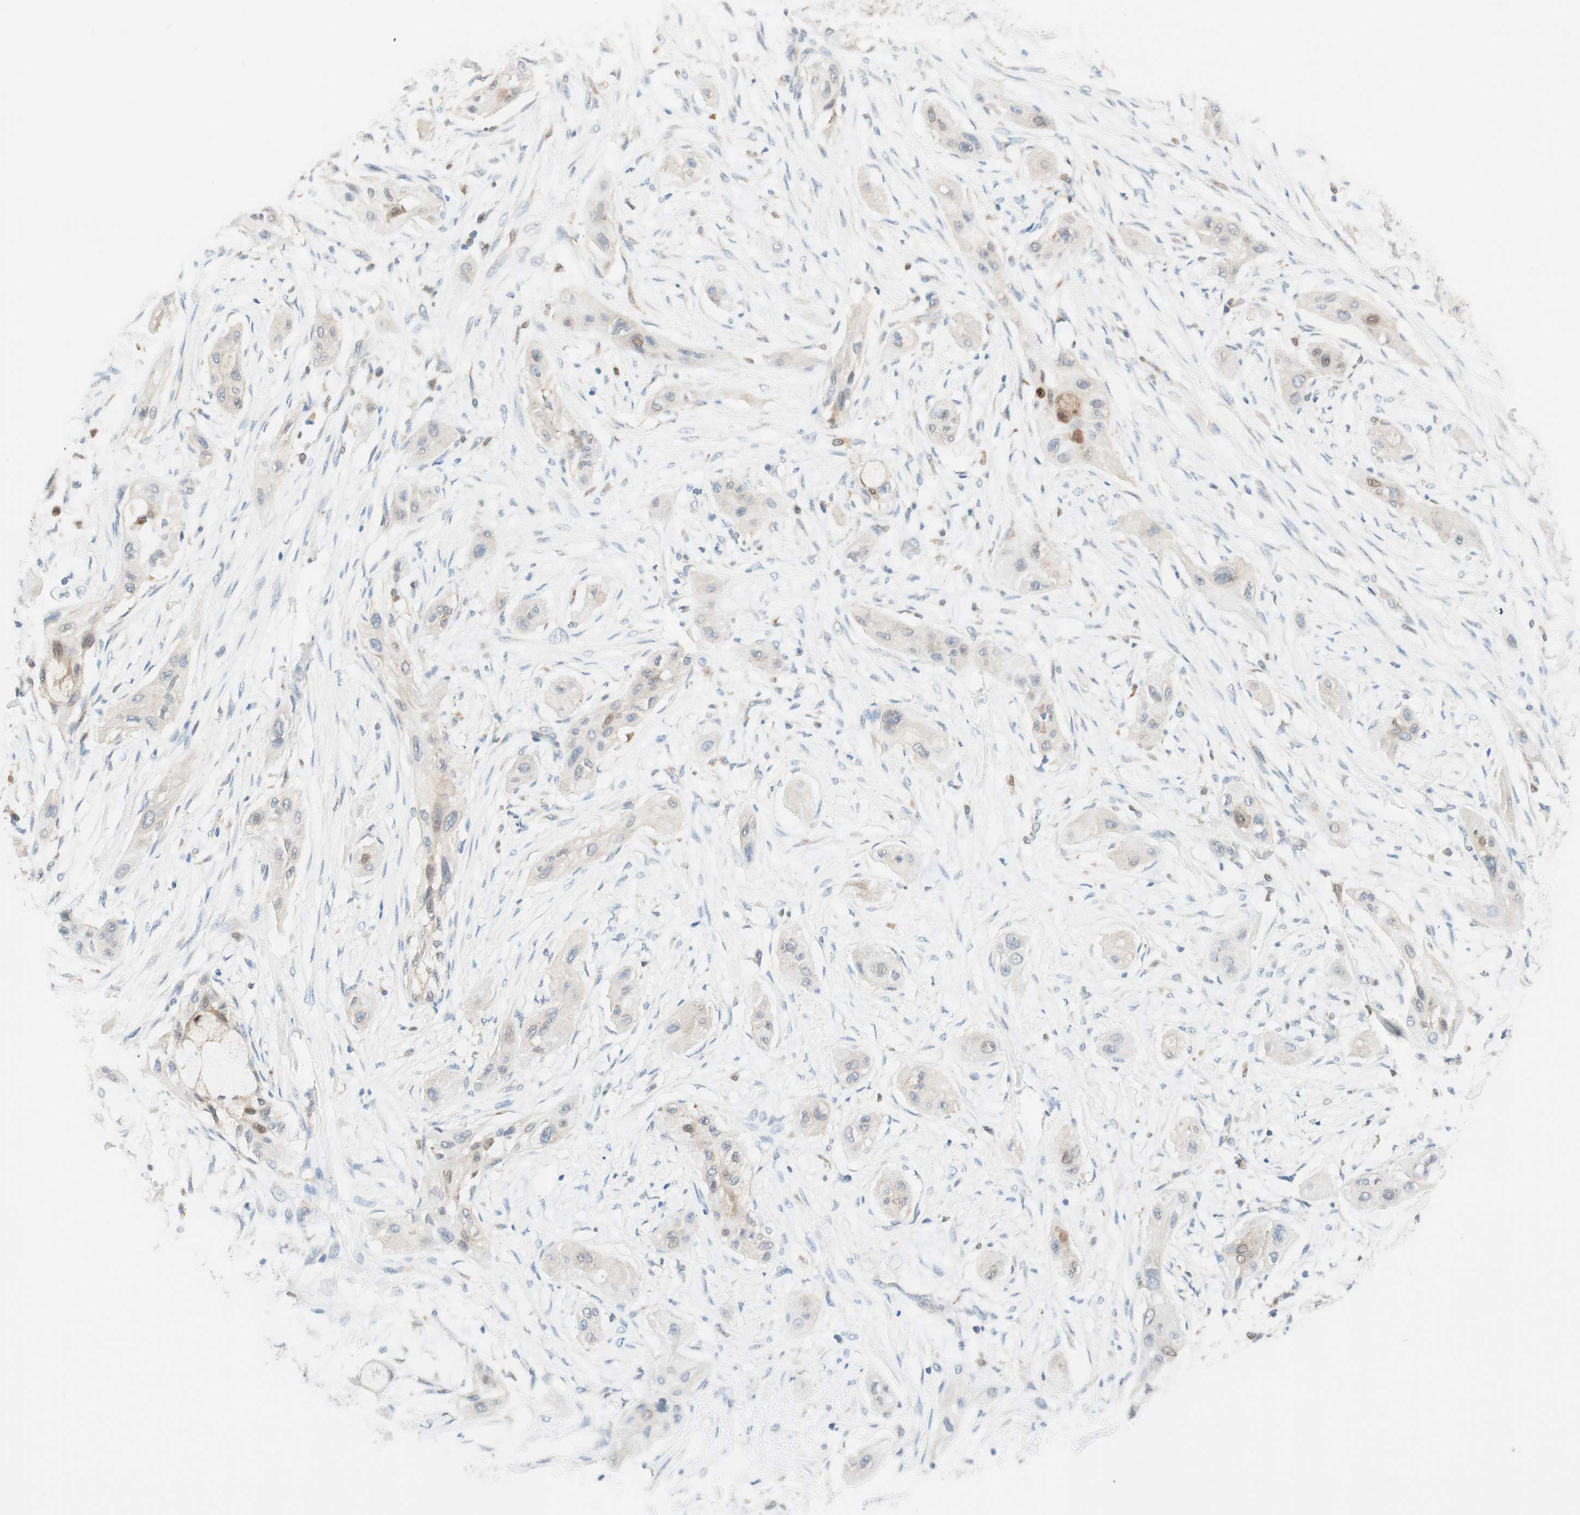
{"staining": {"intensity": "weak", "quantity": ">75%", "location": "cytoplasmic/membranous"}, "tissue": "lung cancer", "cell_type": "Tumor cells", "image_type": "cancer", "snomed": [{"axis": "morphology", "description": "Squamous cell carcinoma, NOS"}, {"axis": "topography", "description": "Lung"}], "caption": "Squamous cell carcinoma (lung) stained with a protein marker shows weak staining in tumor cells.", "gene": "COMT", "patient": {"sex": "female", "age": 47}}